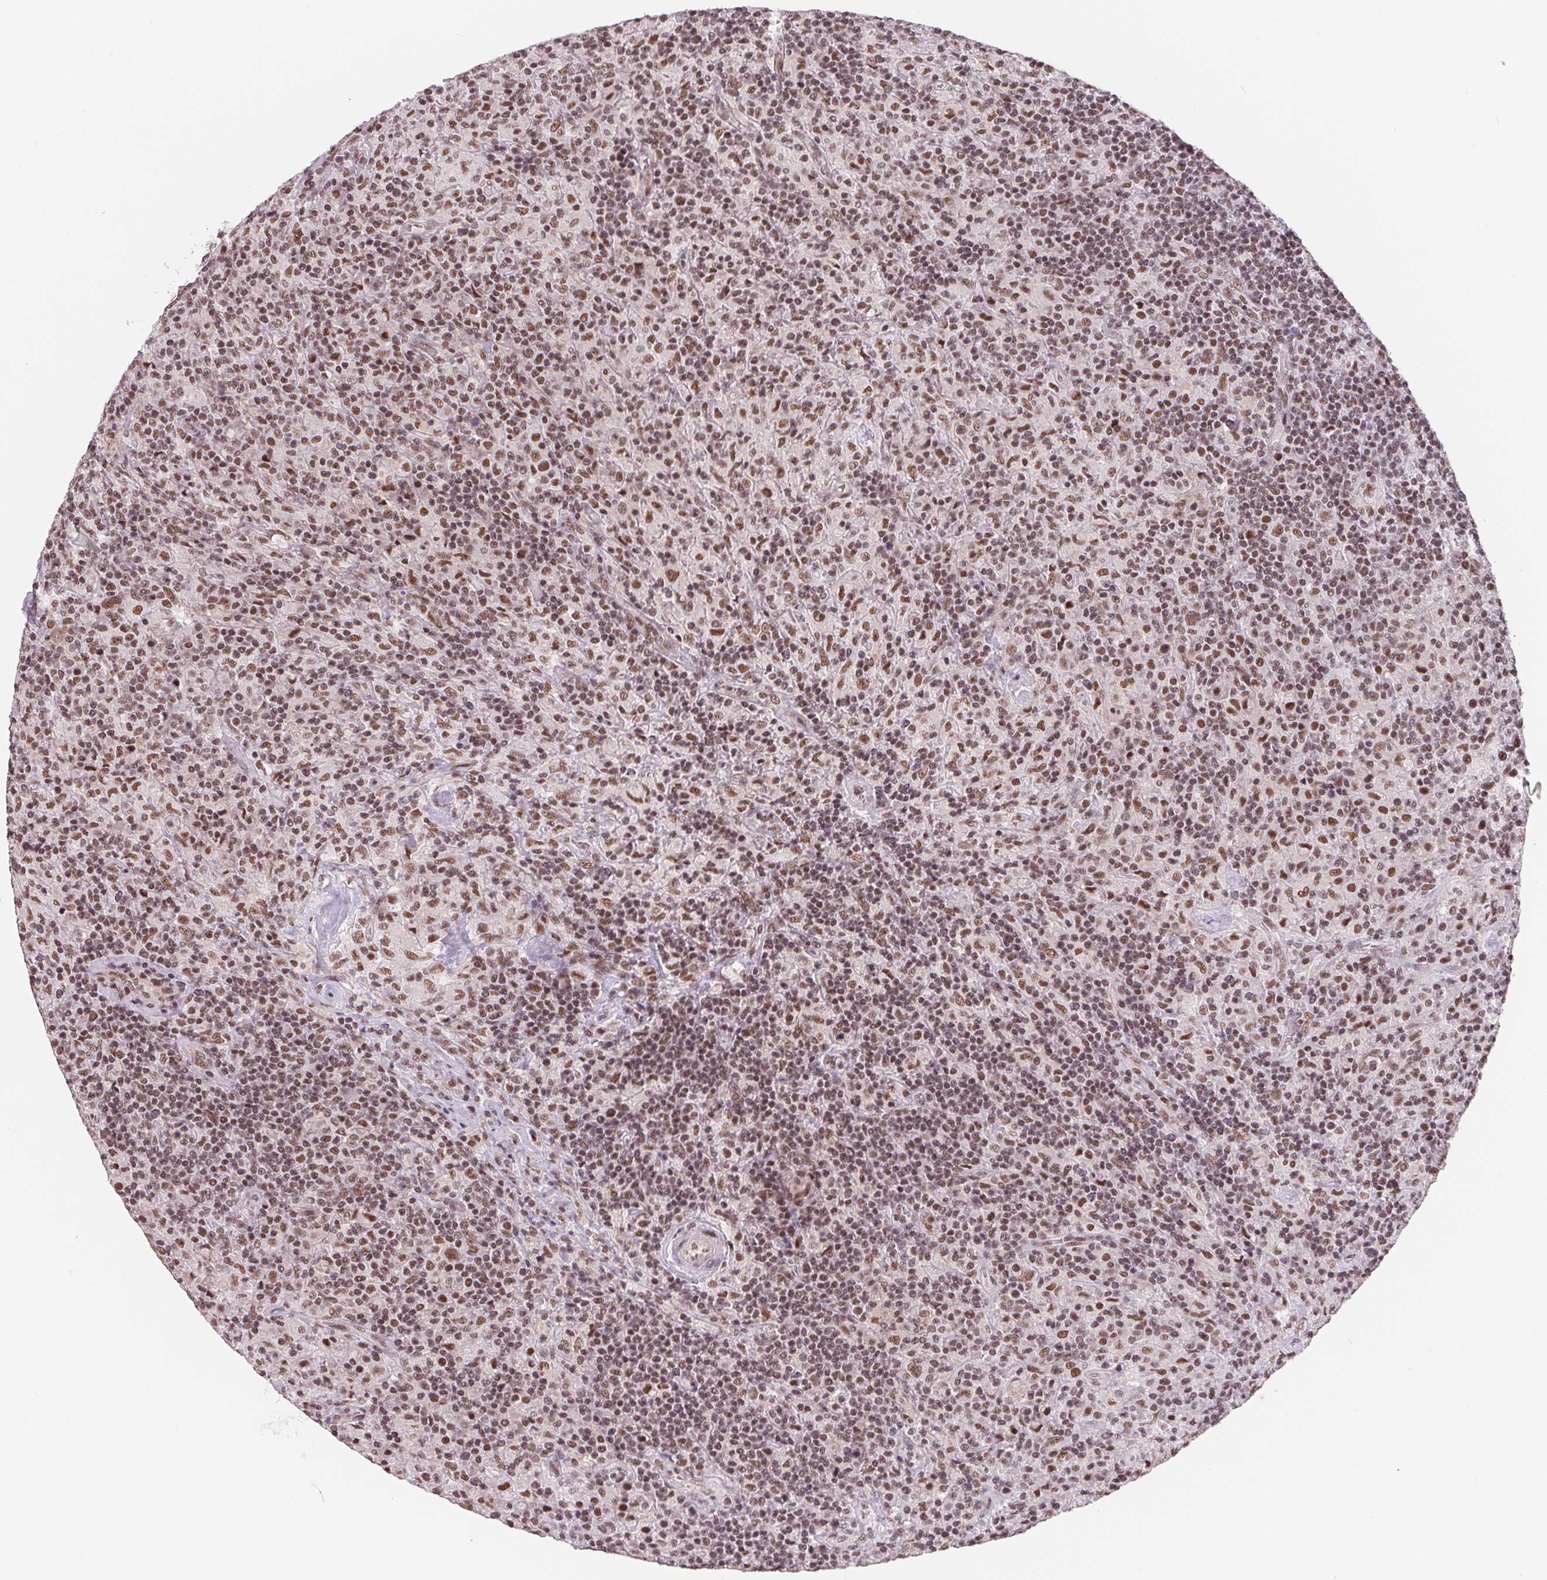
{"staining": {"intensity": "moderate", "quantity": ">75%", "location": "nuclear"}, "tissue": "lymphoma", "cell_type": "Tumor cells", "image_type": "cancer", "snomed": [{"axis": "morphology", "description": "Hodgkin's disease, NOS"}, {"axis": "topography", "description": "Lymph node"}], "caption": "Hodgkin's disease tissue shows moderate nuclear positivity in approximately >75% of tumor cells", "gene": "TCERG1", "patient": {"sex": "male", "age": 70}}